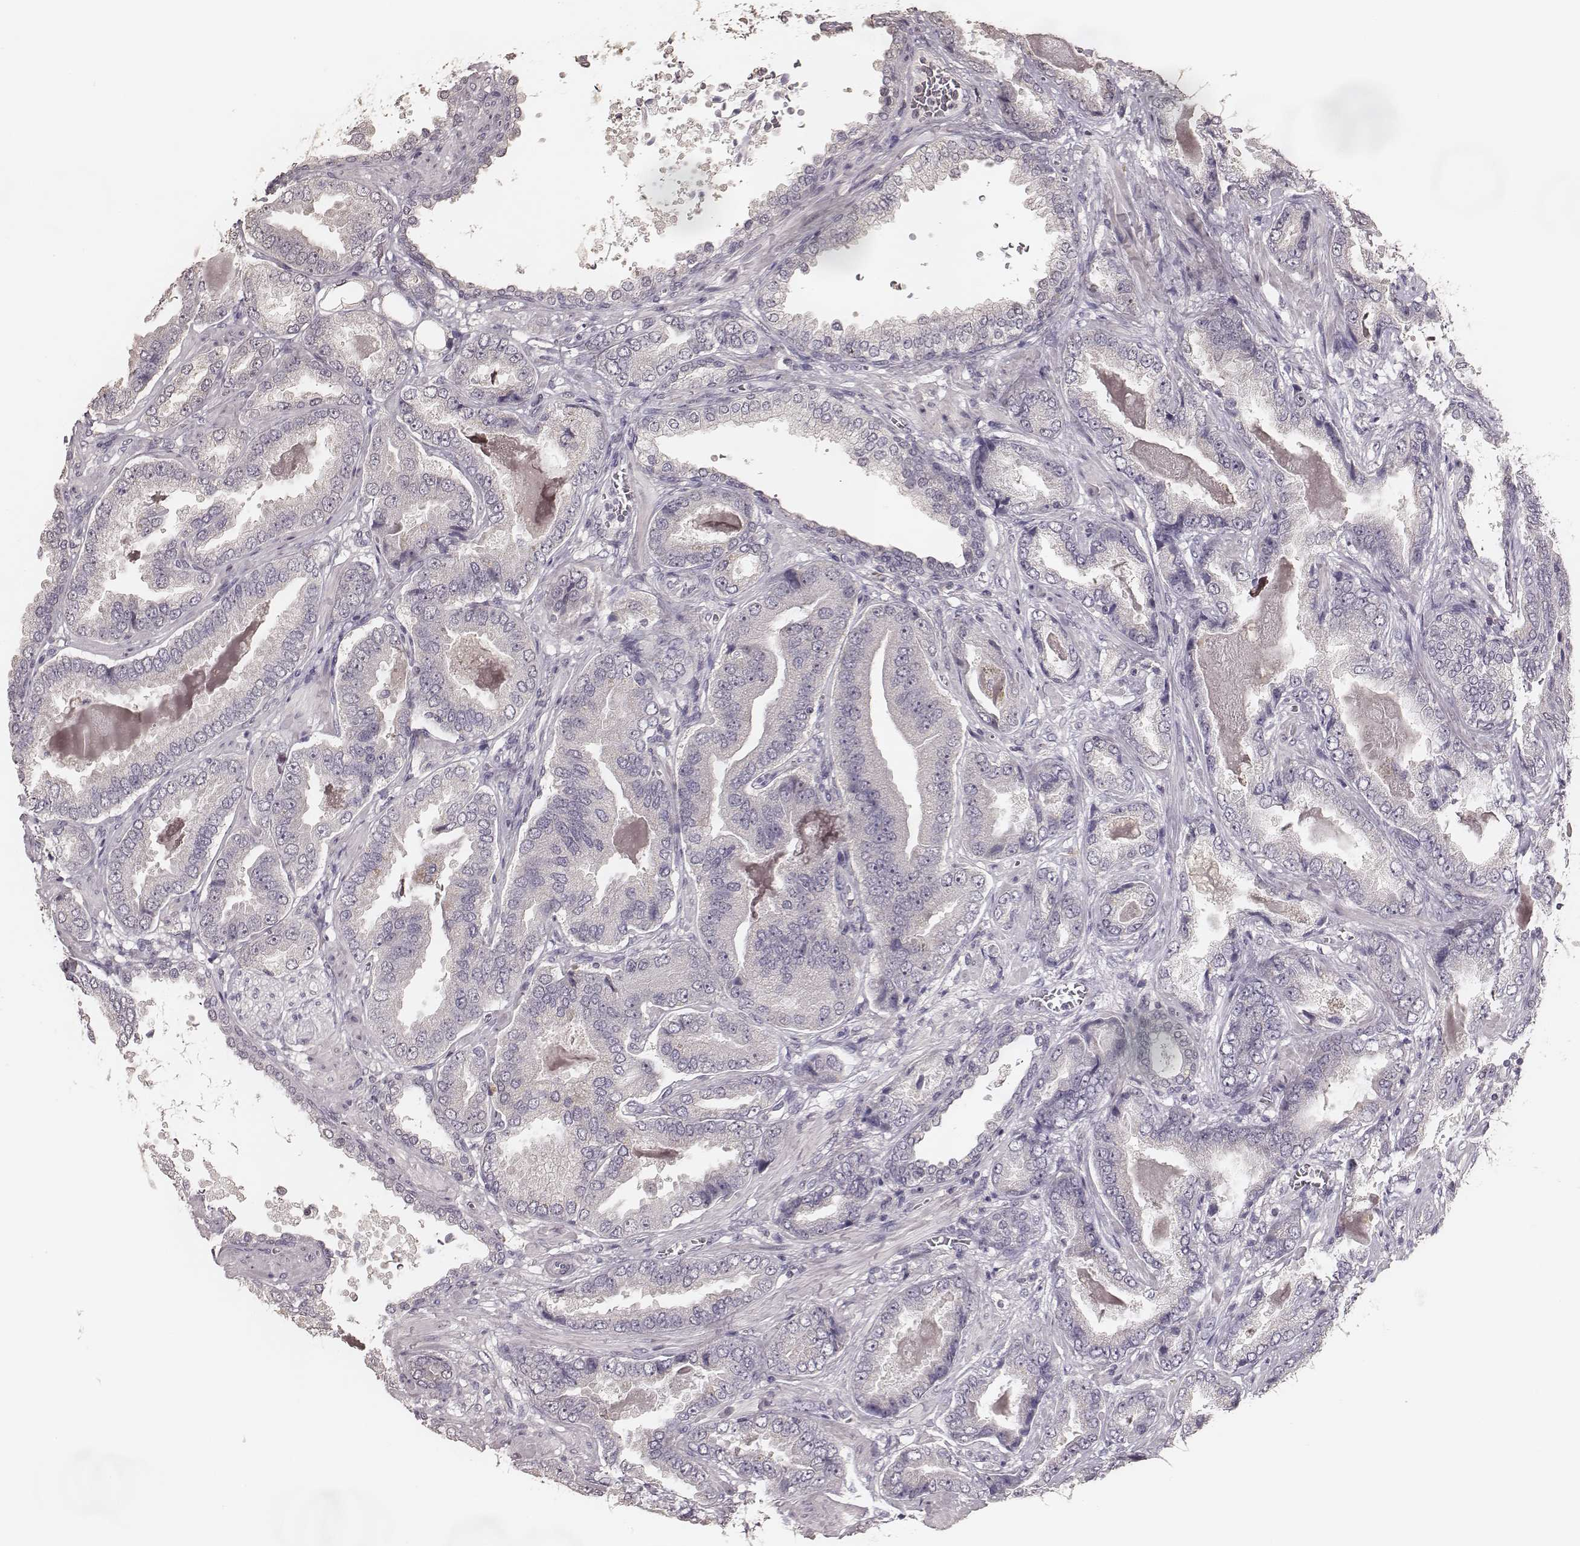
{"staining": {"intensity": "negative", "quantity": "none", "location": "none"}, "tissue": "prostate cancer", "cell_type": "Tumor cells", "image_type": "cancer", "snomed": [{"axis": "morphology", "description": "Adenocarcinoma, NOS"}, {"axis": "topography", "description": "Prostate"}], "caption": "Prostate cancer was stained to show a protein in brown. There is no significant positivity in tumor cells.", "gene": "LY6K", "patient": {"sex": "male", "age": 64}}